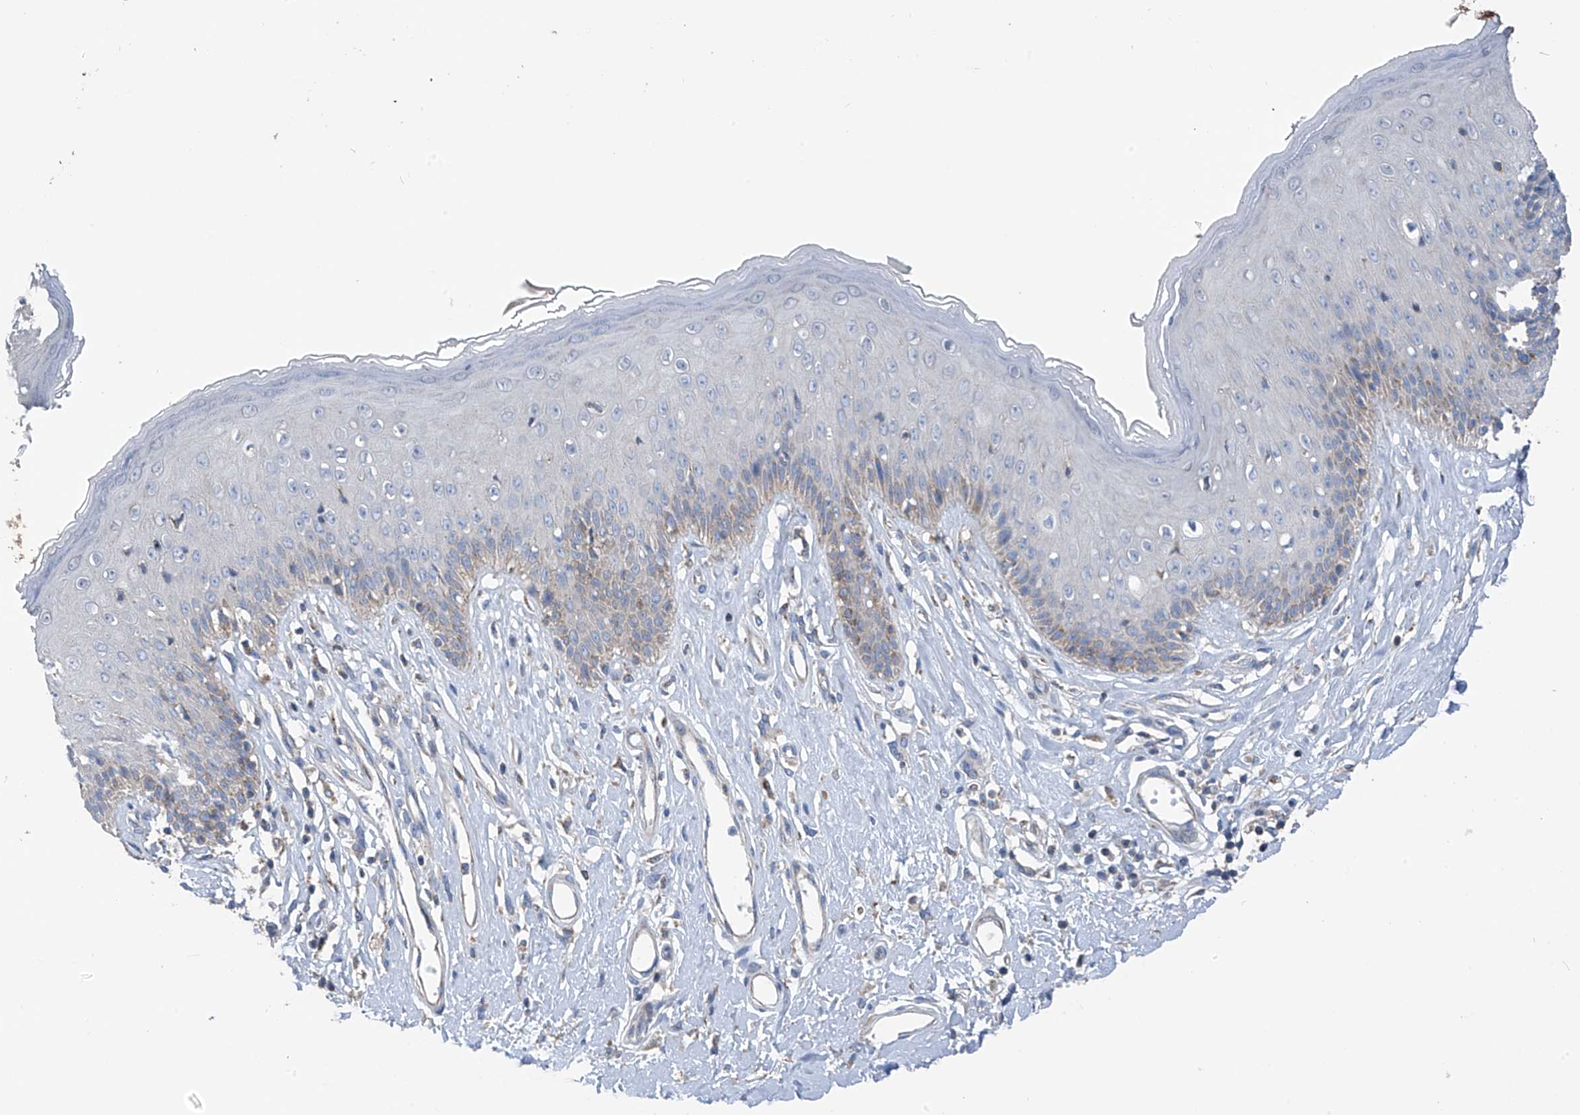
{"staining": {"intensity": "weak", "quantity": "<25%", "location": "cytoplasmic/membranous"}, "tissue": "skin", "cell_type": "Epidermal cells", "image_type": "normal", "snomed": [{"axis": "morphology", "description": "Normal tissue, NOS"}, {"axis": "morphology", "description": "Squamous cell carcinoma, NOS"}, {"axis": "topography", "description": "Vulva"}], "caption": "Immunohistochemistry photomicrograph of benign skin: skin stained with DAB (3,3'-diaminobenzidine) exhibits no significant protein staining in epidermal cells.", "gene": "SYN3", "patient": {"sex": "female", "age": 85}}